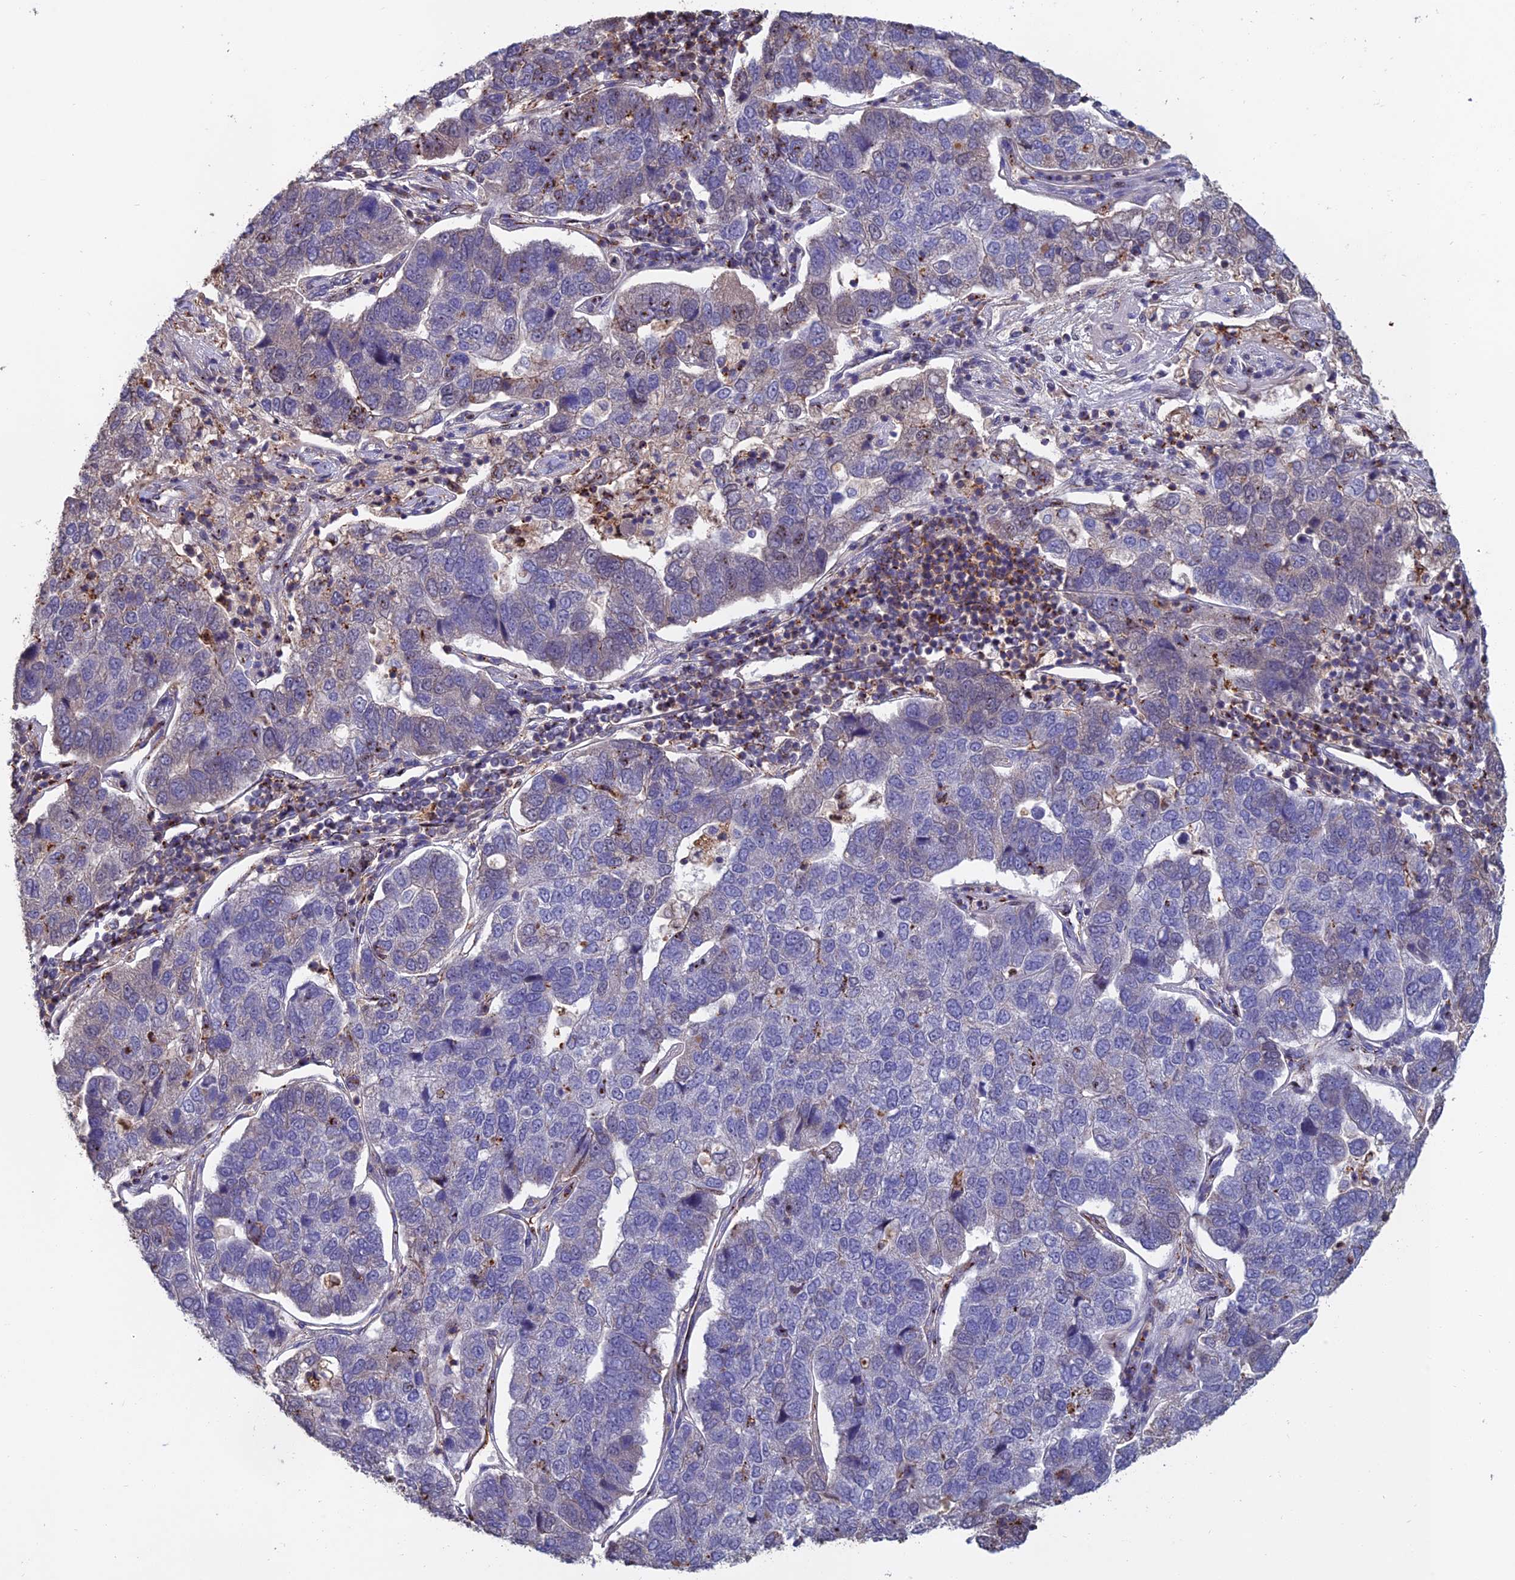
{"staining": {"intensity": "negative", "quantity": "none", "location": "none"}, "tissue": "pancreatic cancer", "cell_type": "Tumor cells", "image_type": "cancer", "snomed": [{"axis": "morphology", "description": "Adenocarcinoma, NOS"}, {"axis": "topography", "description": "Pancreas"}], "caption": "Protein analysis of adenocarcinoma (pancreatic) shows no significant staining in tumor cells. (Stains: DAB (3,3'-diaminobenzidine) immunohistochemistry with hematoxylin counter stain, Microscopy: brightfield microscopy at high magnification).", "gene": "C15orf62", "patient": {"sex": "female", "age": 61}}